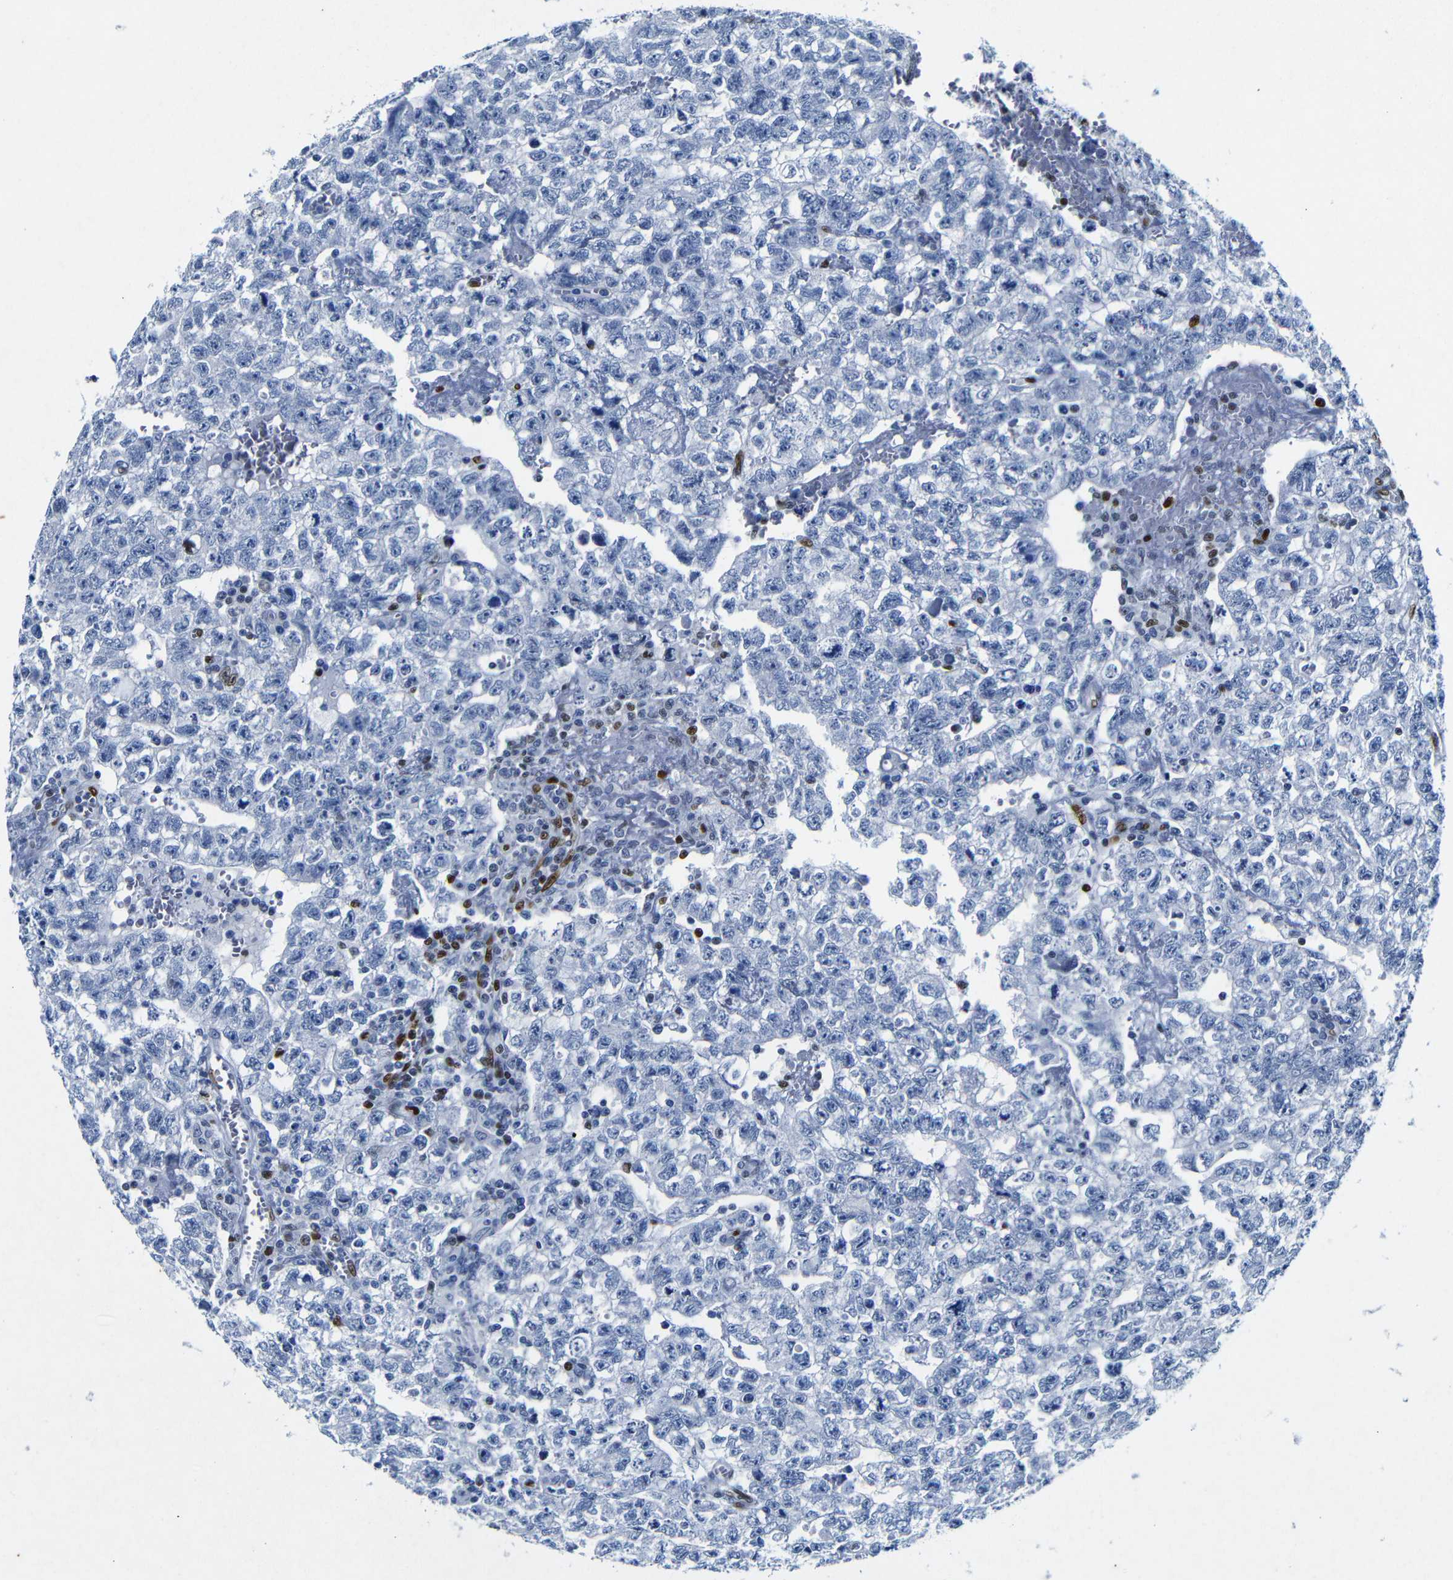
{"staining": {"intensity": "negative", "quantity": "none", "location": "none"}, "tissue": "testis cancer", "cell_type": "Tumor cells", "image_type": "cancer", "snomed": [{"axis": "morphology", "description": "Seminoma, NOS"}, {"axis": "morphology", "description": "Carcinoma, Embryonal, NOS"}, {"axis": "topography", "description": "Testis"}], "caption": "Immunohistochemistry histopathology image of neoplastic tissue: human testis cancer (embryonal carcinoma) stained with DAB displays no significant protein staining in tumor cells.", "gene": "FOSL2", "patient": {"sex": "male", "age": 38}}